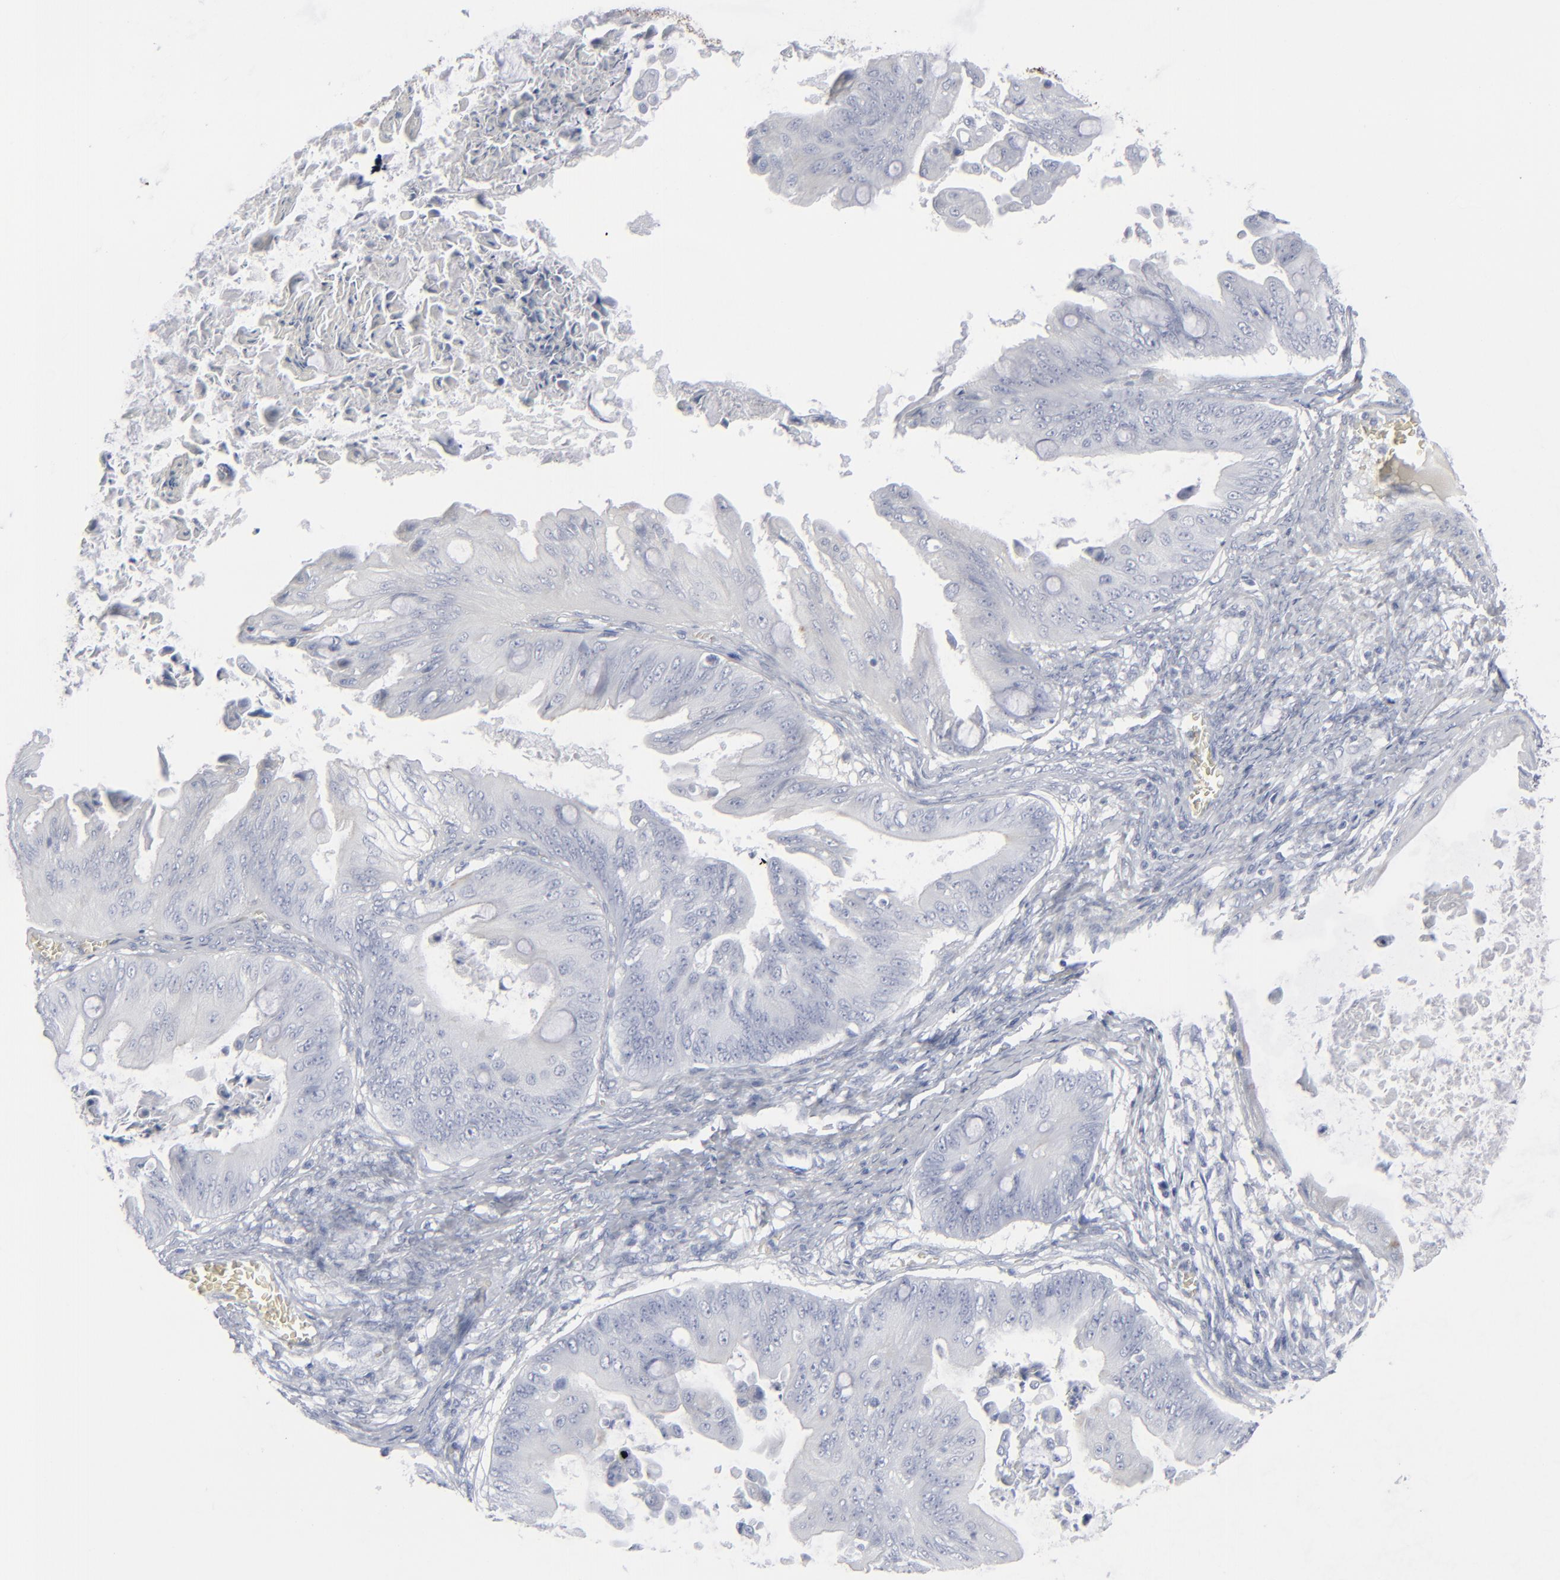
{"staining": {"intensity": "moderate", "quantity": "25%-75%", "location": "cytoplasmic/membranous"}, "tissue": "ovarian cancer", "cell_type": "Tumor cells", "image_type": "cancer", "snomed": [{"axis": "morphology", "description": "Cystadenocarcinoma, mucinous, NOS"}, {"axis": "topography", "description": "Ovary"}], "caption": "Human ovarian cancer stained with a brown dye demonstrates moderate cytoplasmic/membranous positive positivity in about 25%-75% of tumor cells.", "gene": "MSLN", "patient": {"sex": "female", "age": 37}}